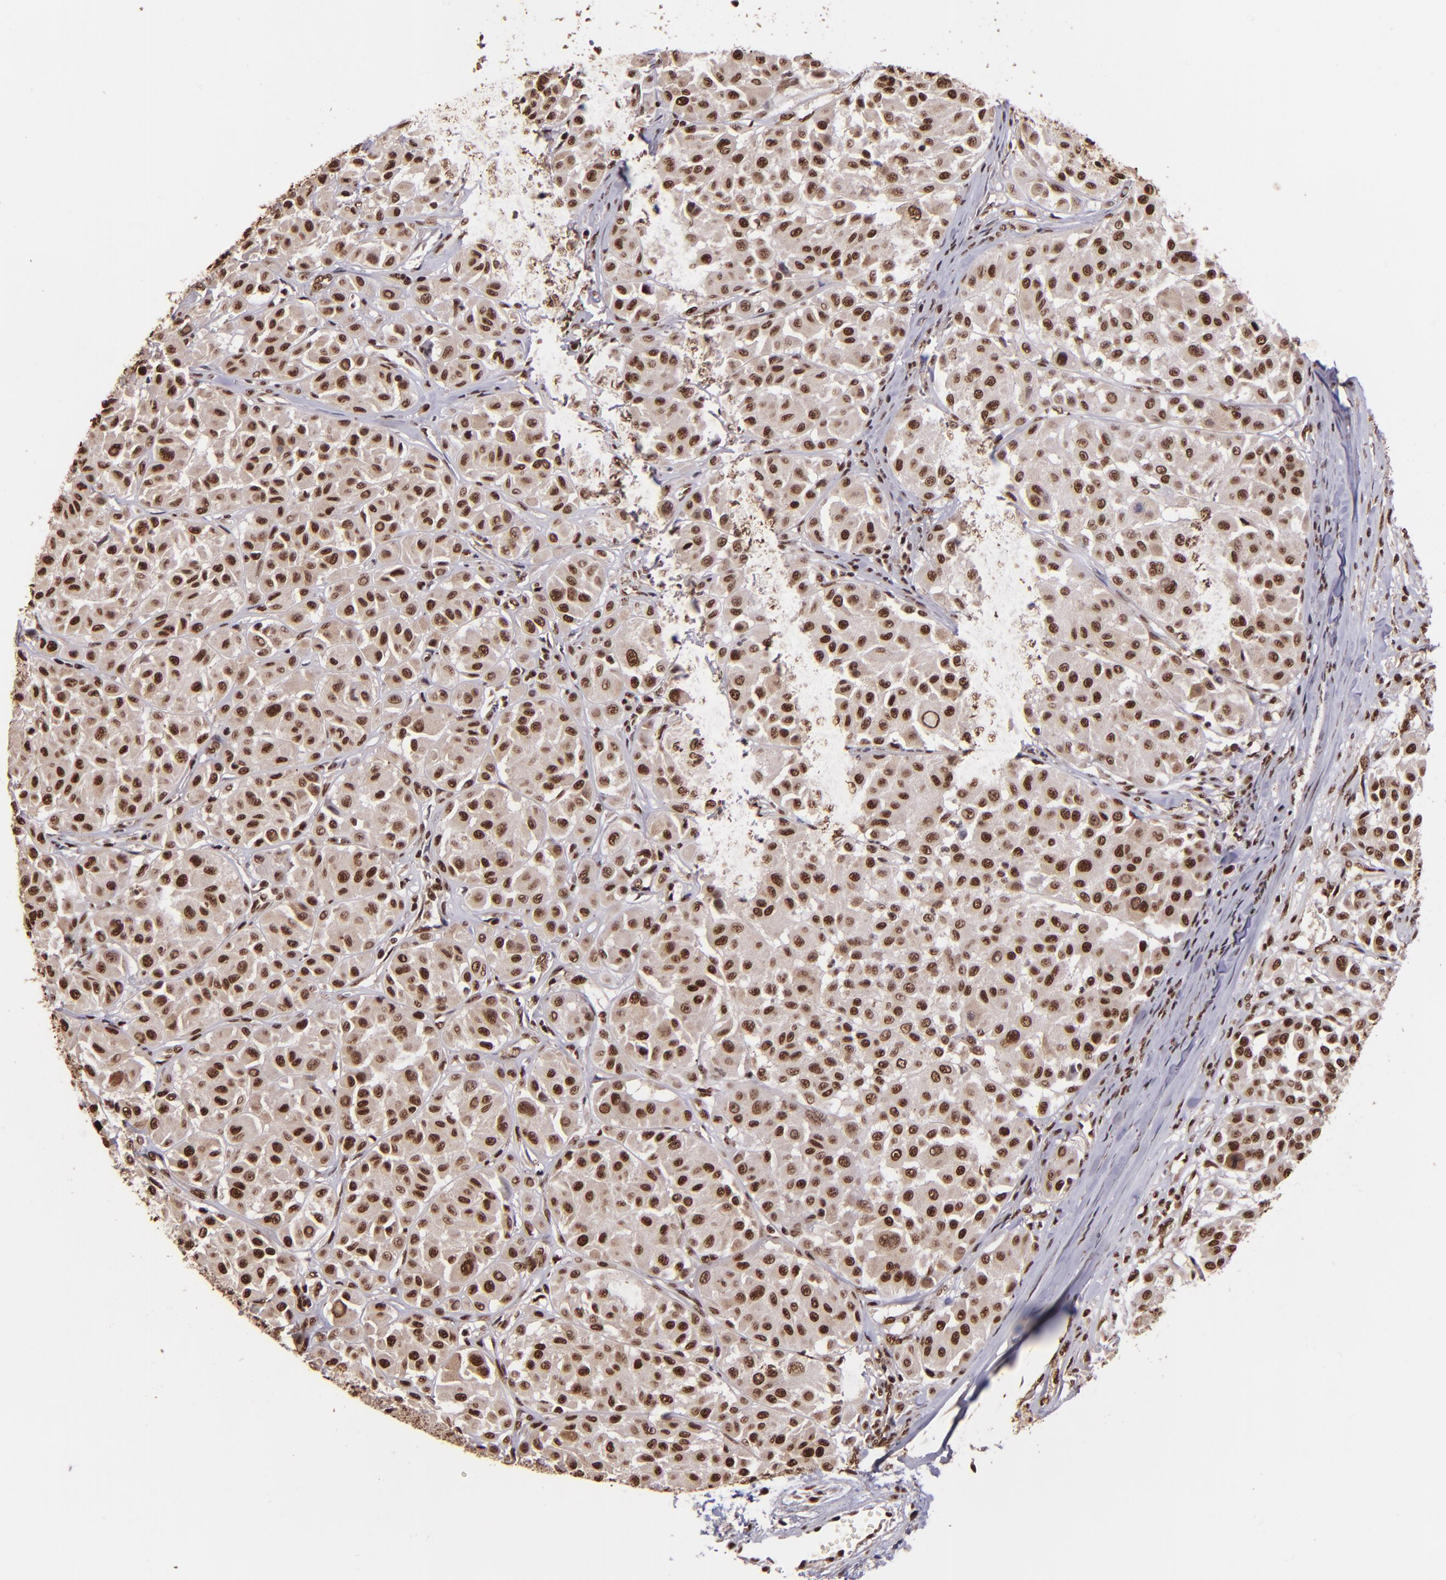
{"staining": {"intensity": "strong", "quantity": ">75%", "location": "nuclear"}, "tissue": "melanoma", "cell_type": "Tumor cells", "image_type": "cancer", "snomed": [{"axis": "morphology", "description": "Malignant melanoma, Metastatic site"}, {"axis": "topography", "description": "Soft tissue"}], "caption": "Tumor cells demonstrate high levels of strong nuclear expression in about >75% of cells in human malignant melanoma (metastatic site). (Stains: DAB in brown, nuclei in blue, Microscopy: brightfield microscopy at high magnification).", "gene": "PQBP1", "patient": {"sex": "male", "age": 41}}